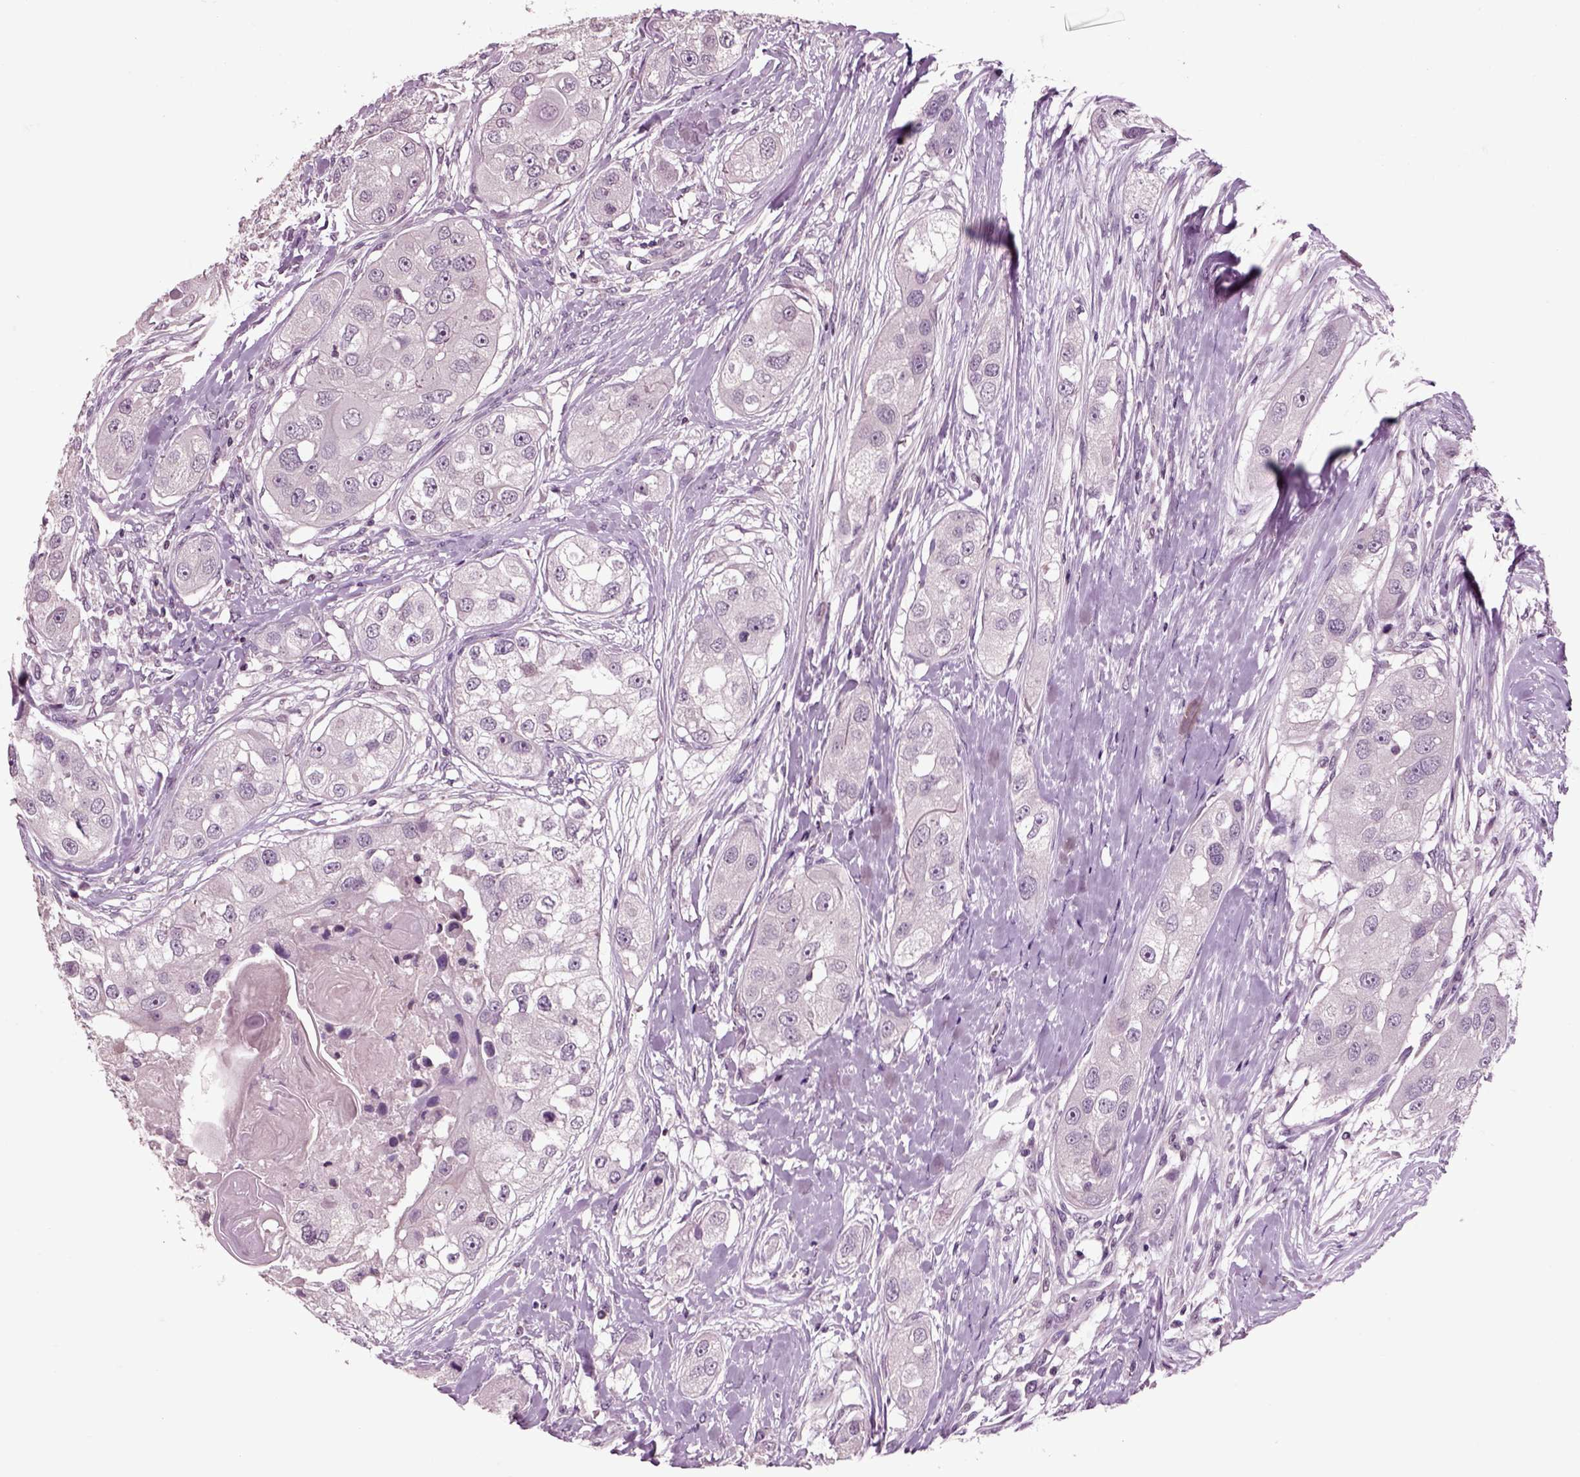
{"staining": {"intensity": "negative", "quantity": "none", "location": "none"}, "tissue": "head and neck cancer", "cell_type": "Tumor cells", "image_type": "cancer", "snomed": [{"axis": "morphology", "description": "Normal tissue, NOS"}, {"axis": "morphology", "description": "Squamous cell carcinoma, NOS"}, {"axis": "topography", "description": "Skeletal muscle"}, {"axis": "topography", "description": "Head-Neck"}], "caption": "There is no significant positivity in tumor cells of squamous cell carcinoma (head and neck).", "gene": "CHGB", "patient": {"sex": "male", "age": 51}}